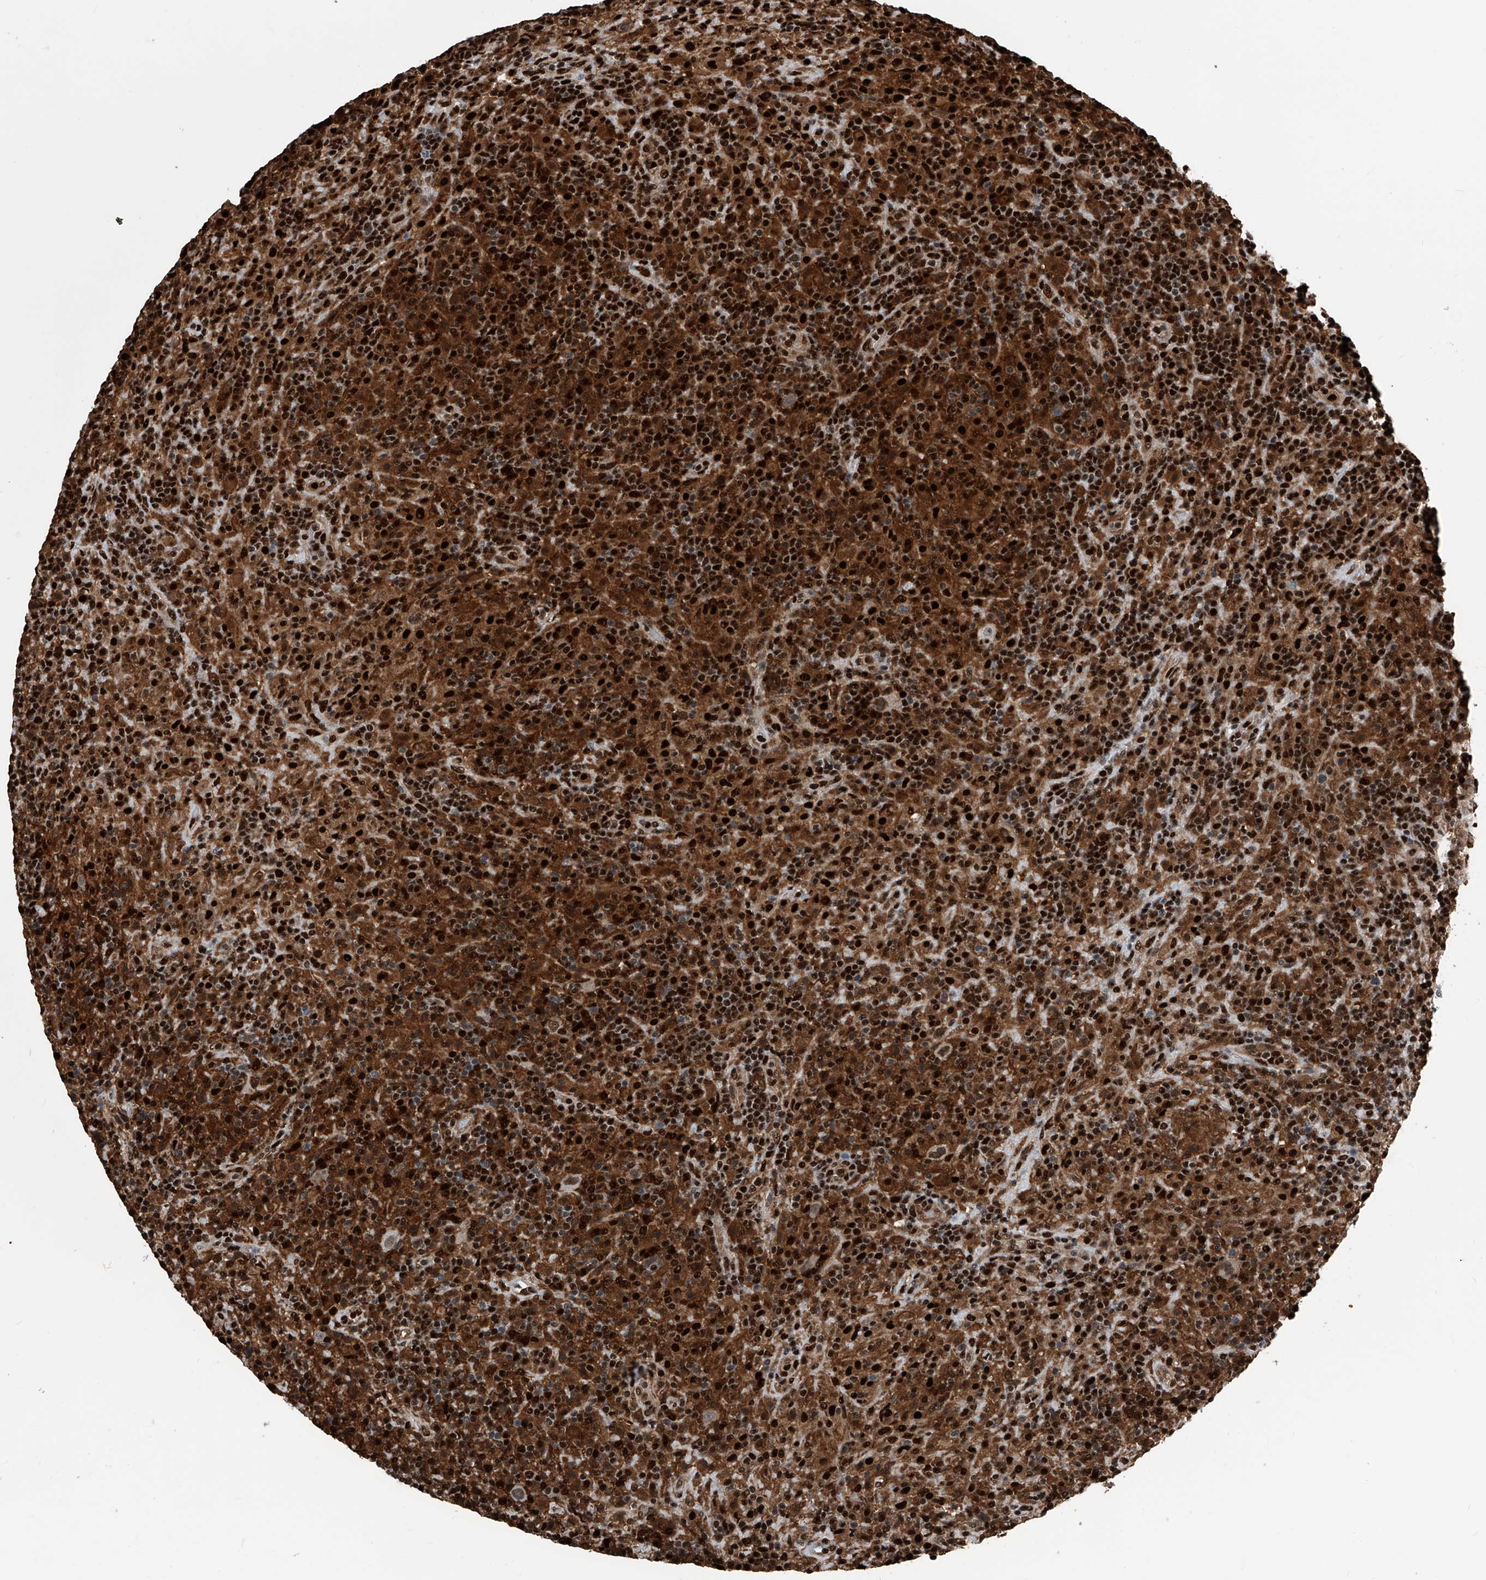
{"staining": {"intensity": "moderate", "quantity": ">75%", "location": "nuclear"}, "tissue": "lymphoma", "cell_type": "Tumor cells", "image_type": "cancer", "snomed": [{"axis": "morphology", "description": "Hodgkin's disease, NOS"}, {"axis": "topography", "description": "Lymph node"}], "caption": "Immunohistochemical staining of human Hodgkin's disease displays moderate nuclear protein staining in approximately >75% of tumor cells.", "gene": "FKBP5", "patient": {"sex": "male", "age": 70}}